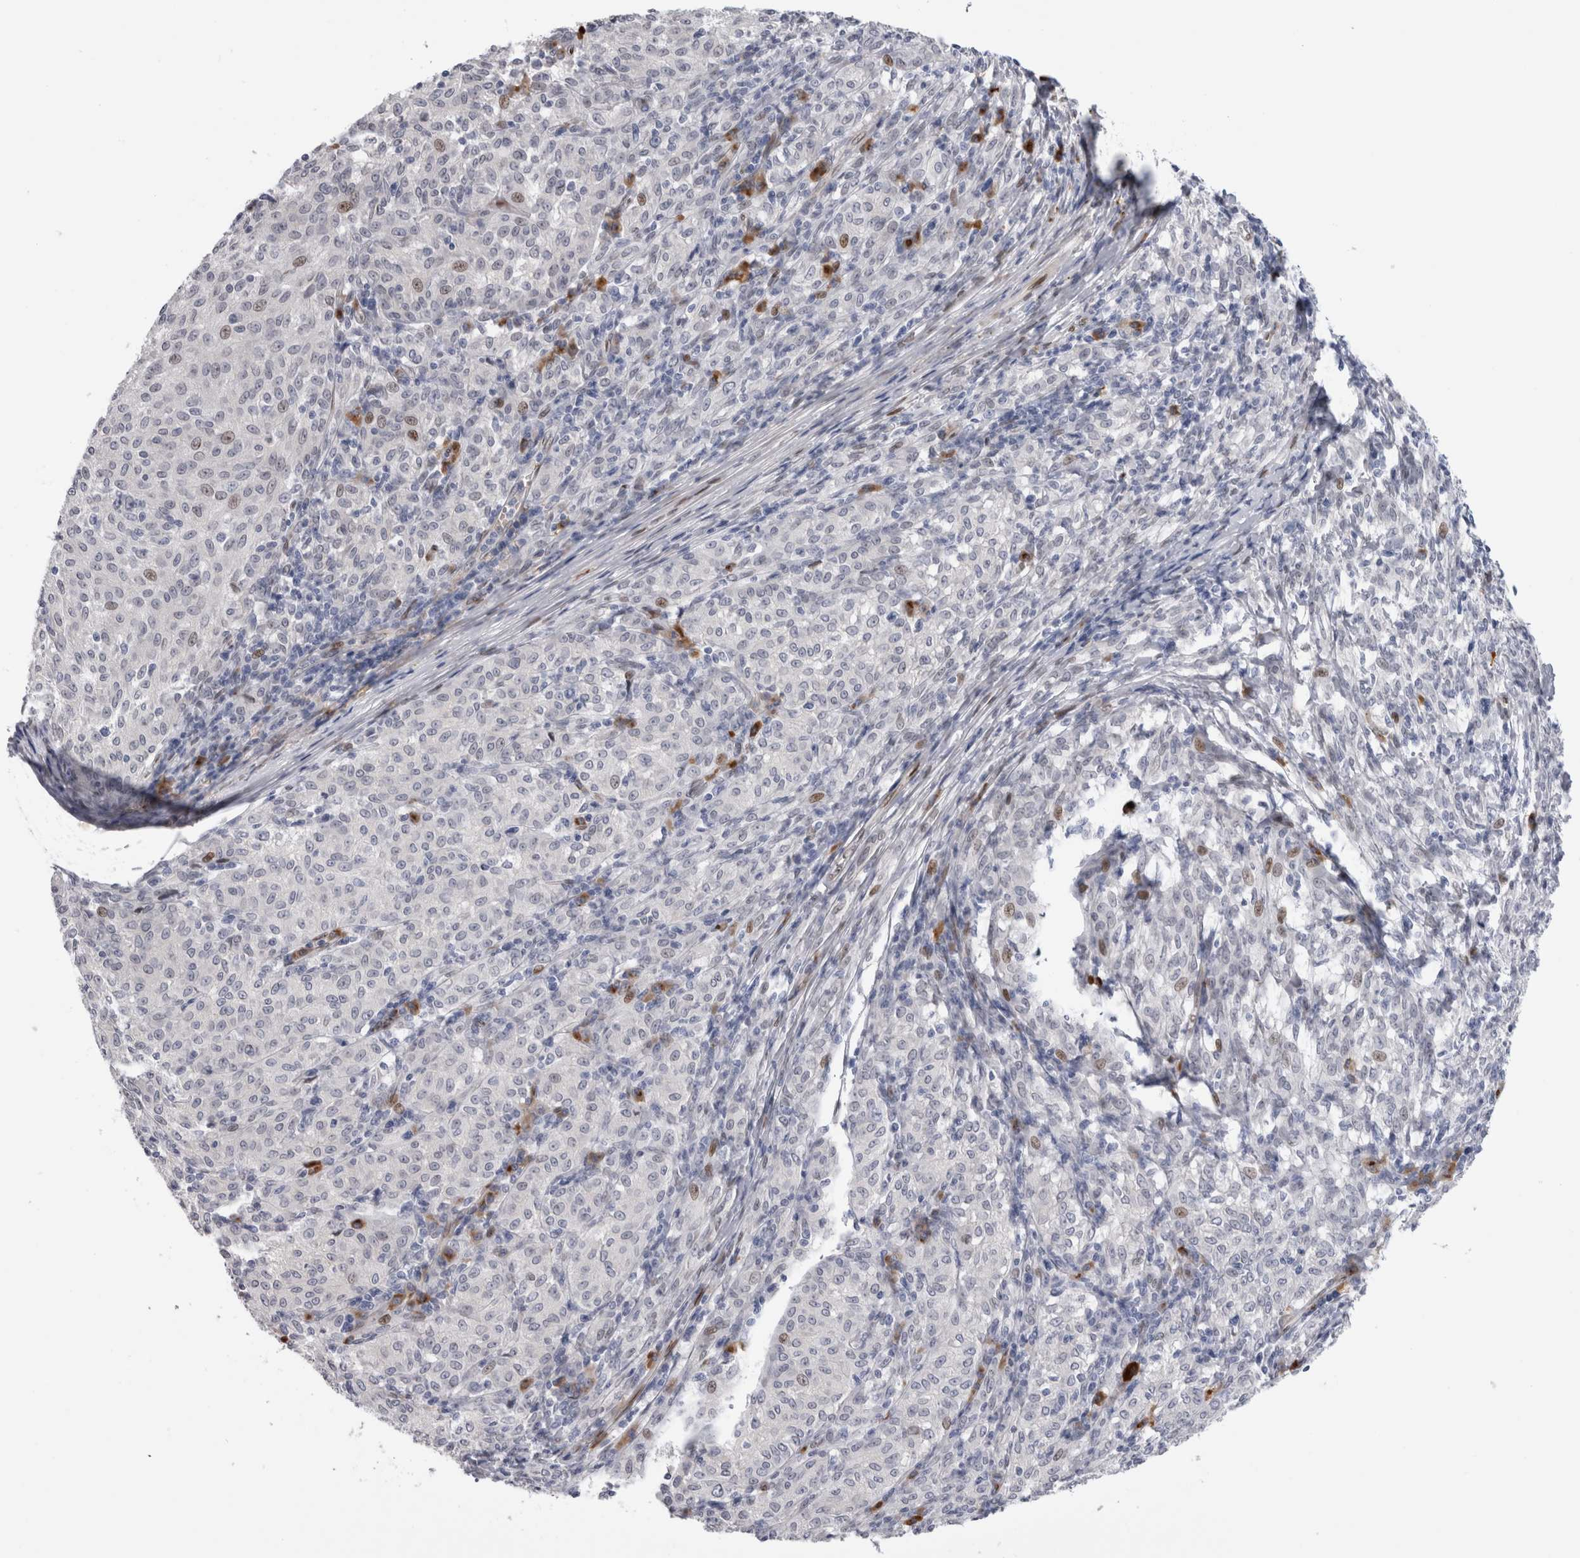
{"staining": {"intensity": "weak", "quantity": "<25%", "location": "nuclear"}, "tissue": "melanoma", "cell_type": "Tumor cells", "image_type": "cancer", "snomed": [{"axis": "morphology", "description": "Malignant melanoma, NOS"}, {"axis": "topography", "description": "Skin"}], "caption": "Immunohistochemical staining of human melanoma demonstrates no significant expression in tumor cells. (DAB (3,3'-diaminobenzidine) immunohistochemistry, high magnification).", "gene": "DMTN", "patient": {"sex": "female", "age": 72}}